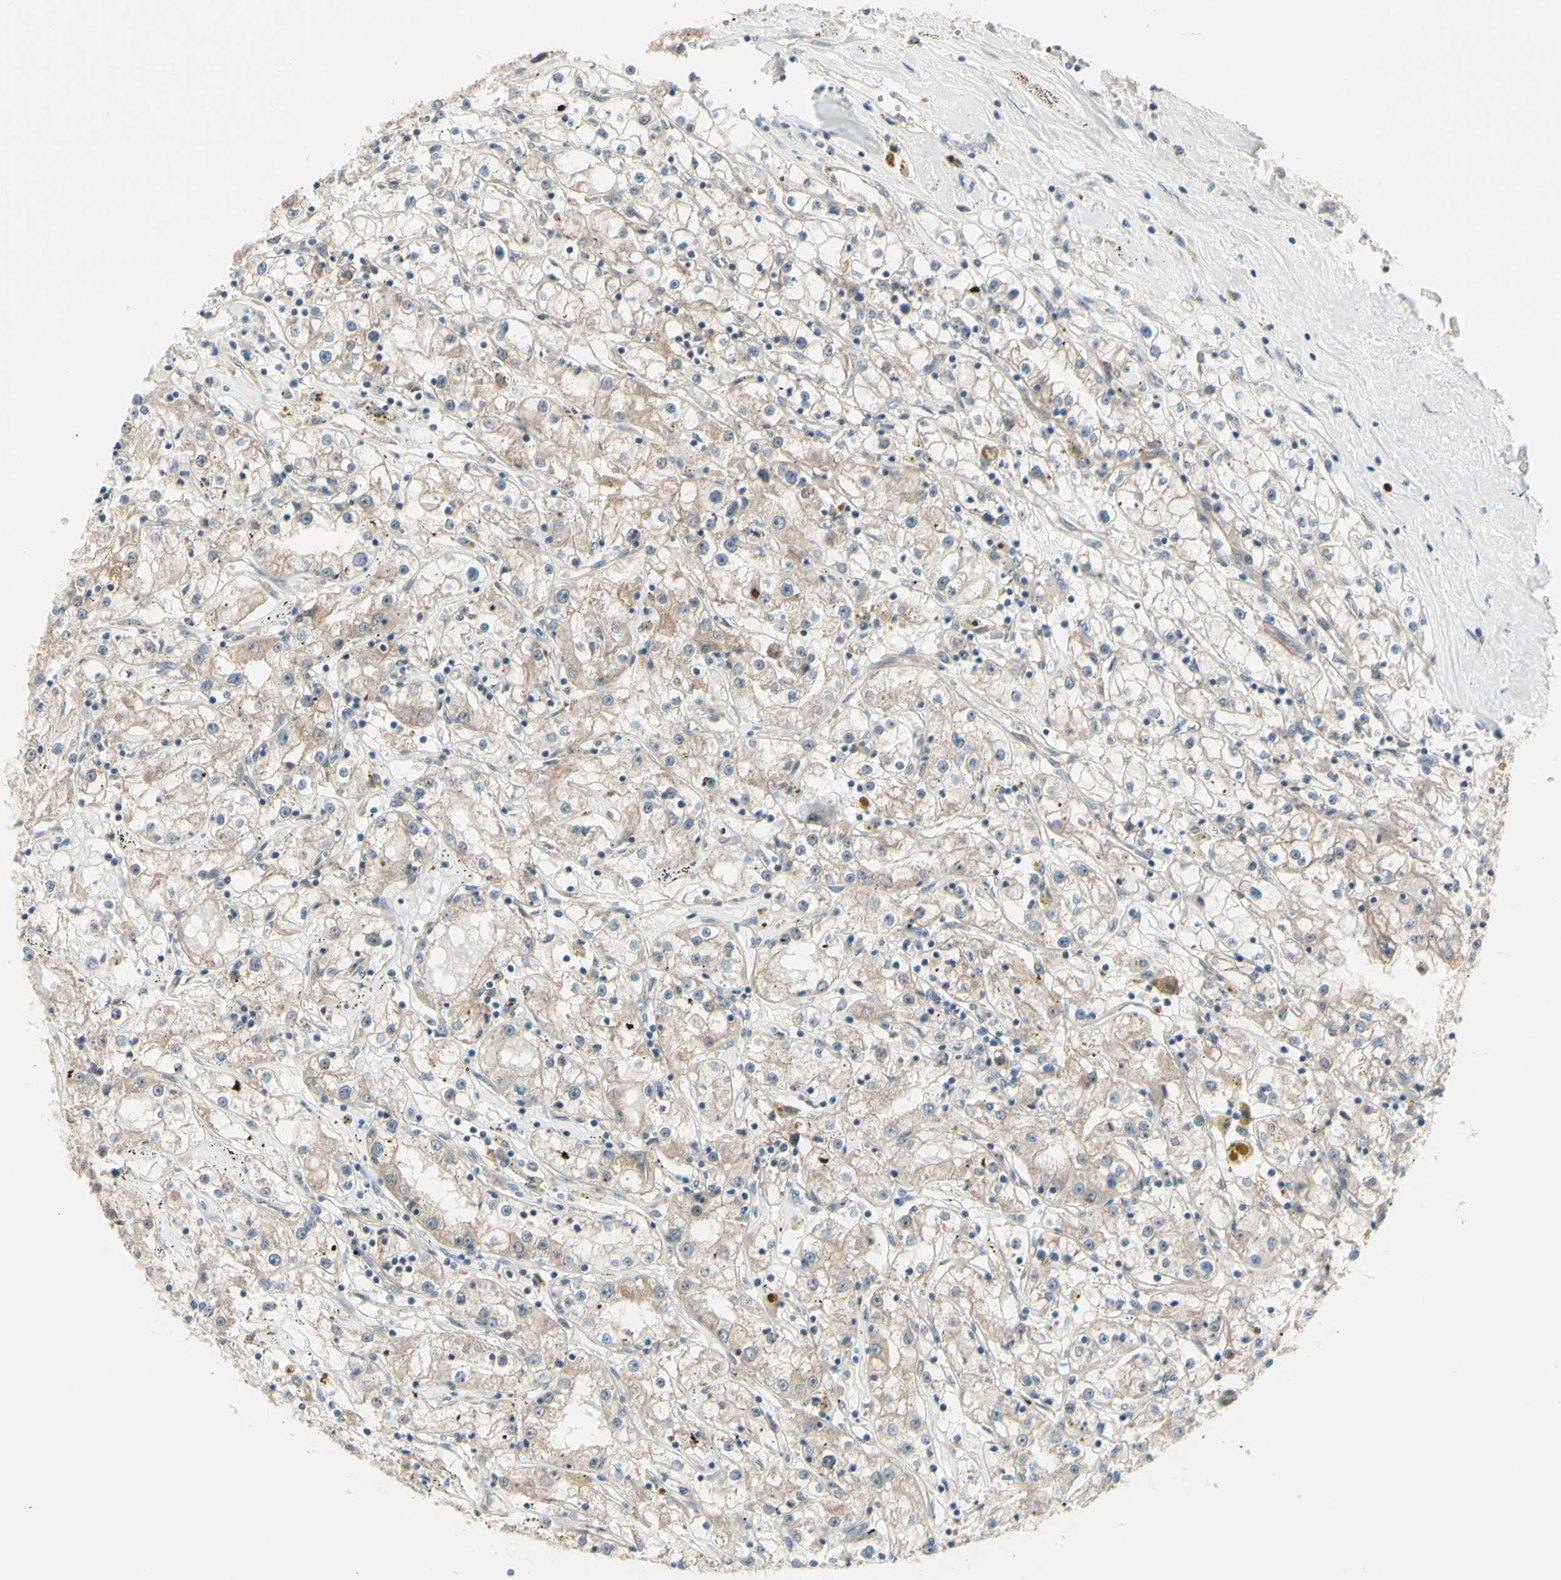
{"staining": {"intensity": "weak", "quantity": "25%-75%", "location": "cytoplasmic/membranous"}, "tissue": "renal cancer", "cell_type": "Tumor cells", "image_type": "cancer", "snomed": [{"axis": "morphology", "description": "Adenocarcinoma, NOS"}, {"axis": "topography", "description": "Kidney"}], "caption": "Protein expression analysis of human renal cancer reveals weak cytoplasmic/membranous staining in approximately 25%-75% of tumor cells.", "gene": "NAXD", "patient": {"sex": "male", "age": 56}}